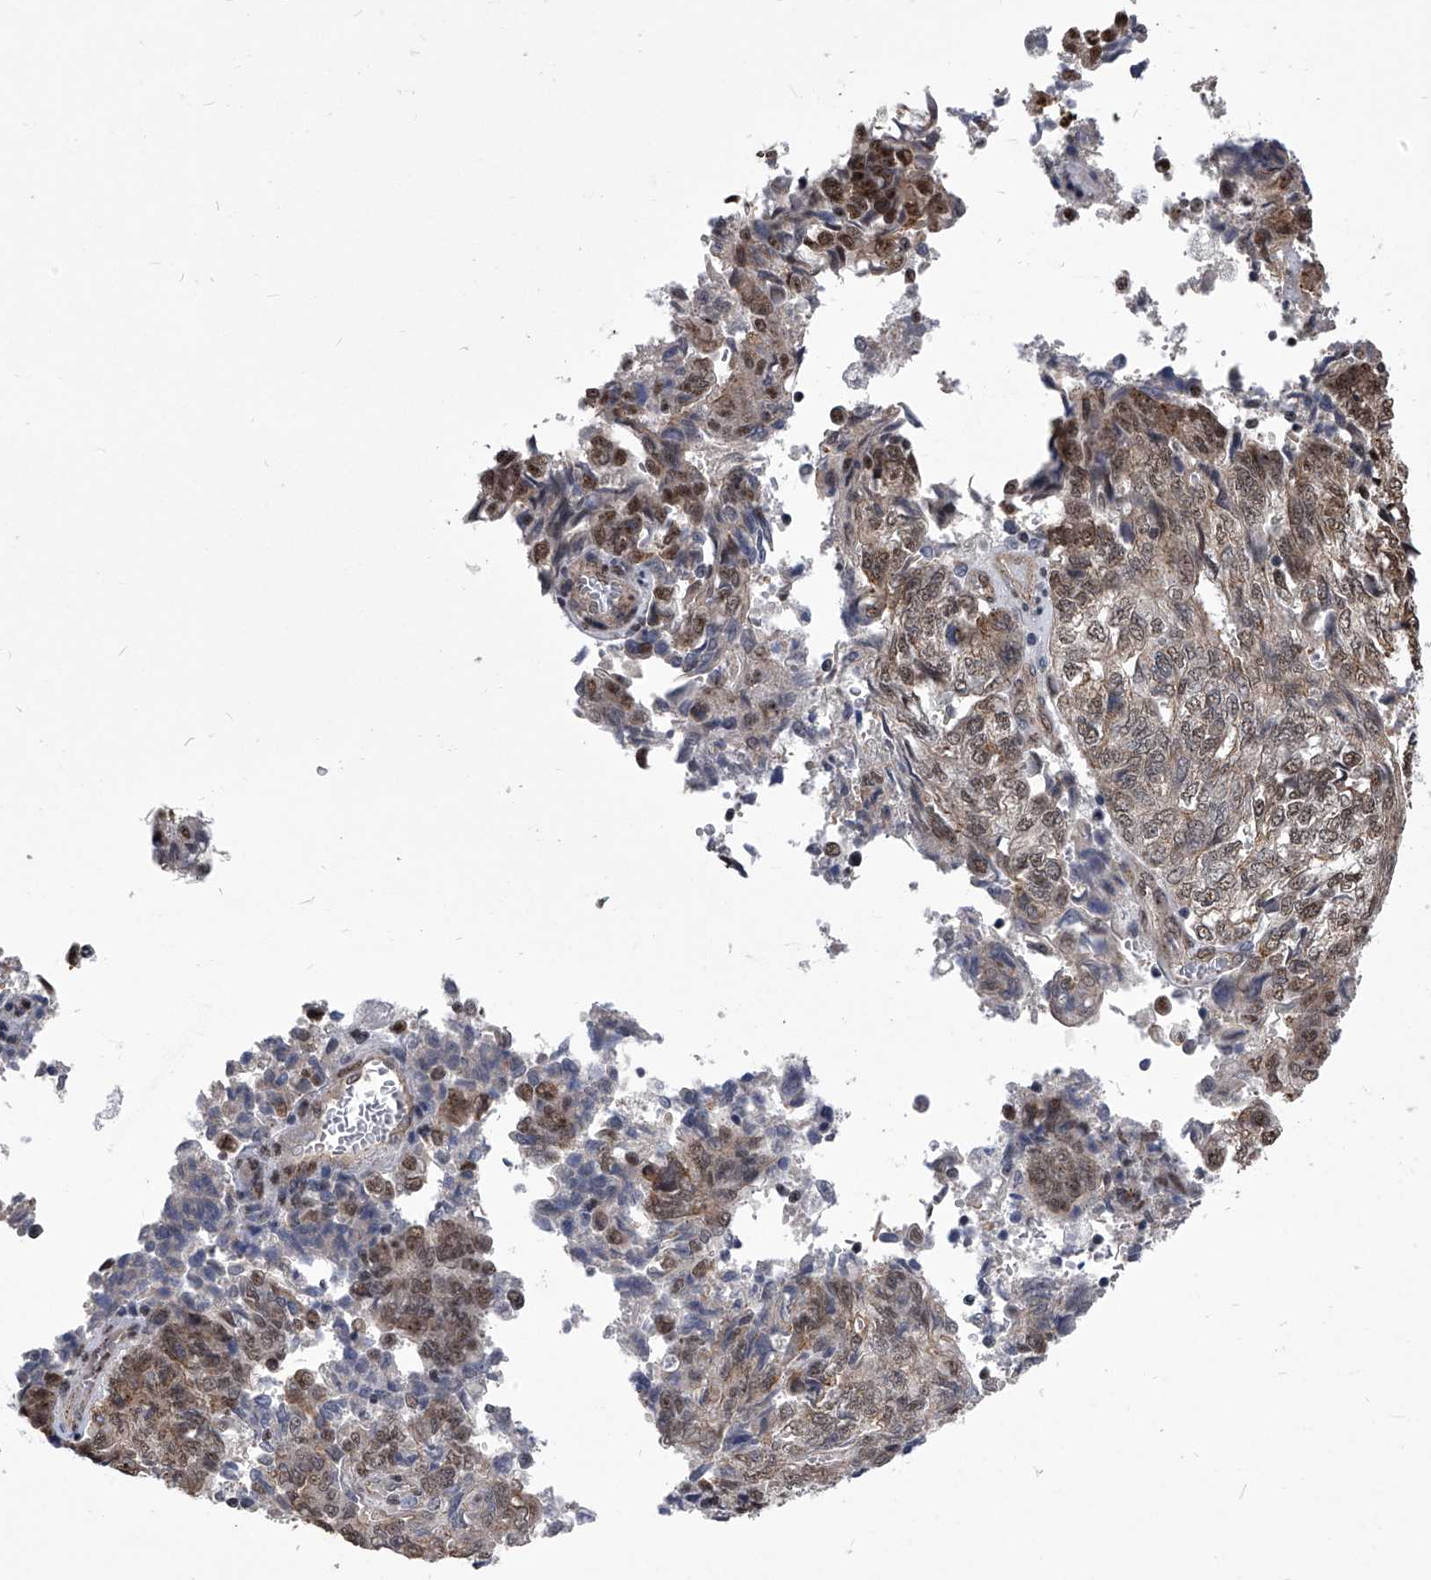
{"staining": {"intensity": "weak", "quantity": "25%-75%", "location": "cytoplasmic/membranous,nuclear"}, "tissue": "endometrial cancer", "cell_type": "Tumor cells", "image_type": "cancer", "snomed": [{"axis": "morphology", "description": "Adenocarcinoma, NOS"}, {"axis": "topography", "description": "Endometrium"}], "caption": "This is a micrograph of immunohistochemistry staining of endometrial cancer, which shows weak positivity in the cytoplasmic/membranous and nuclear of tumor cells.", "gene": "ZNF76", "patient": {"sex": "female", "age": 80}}